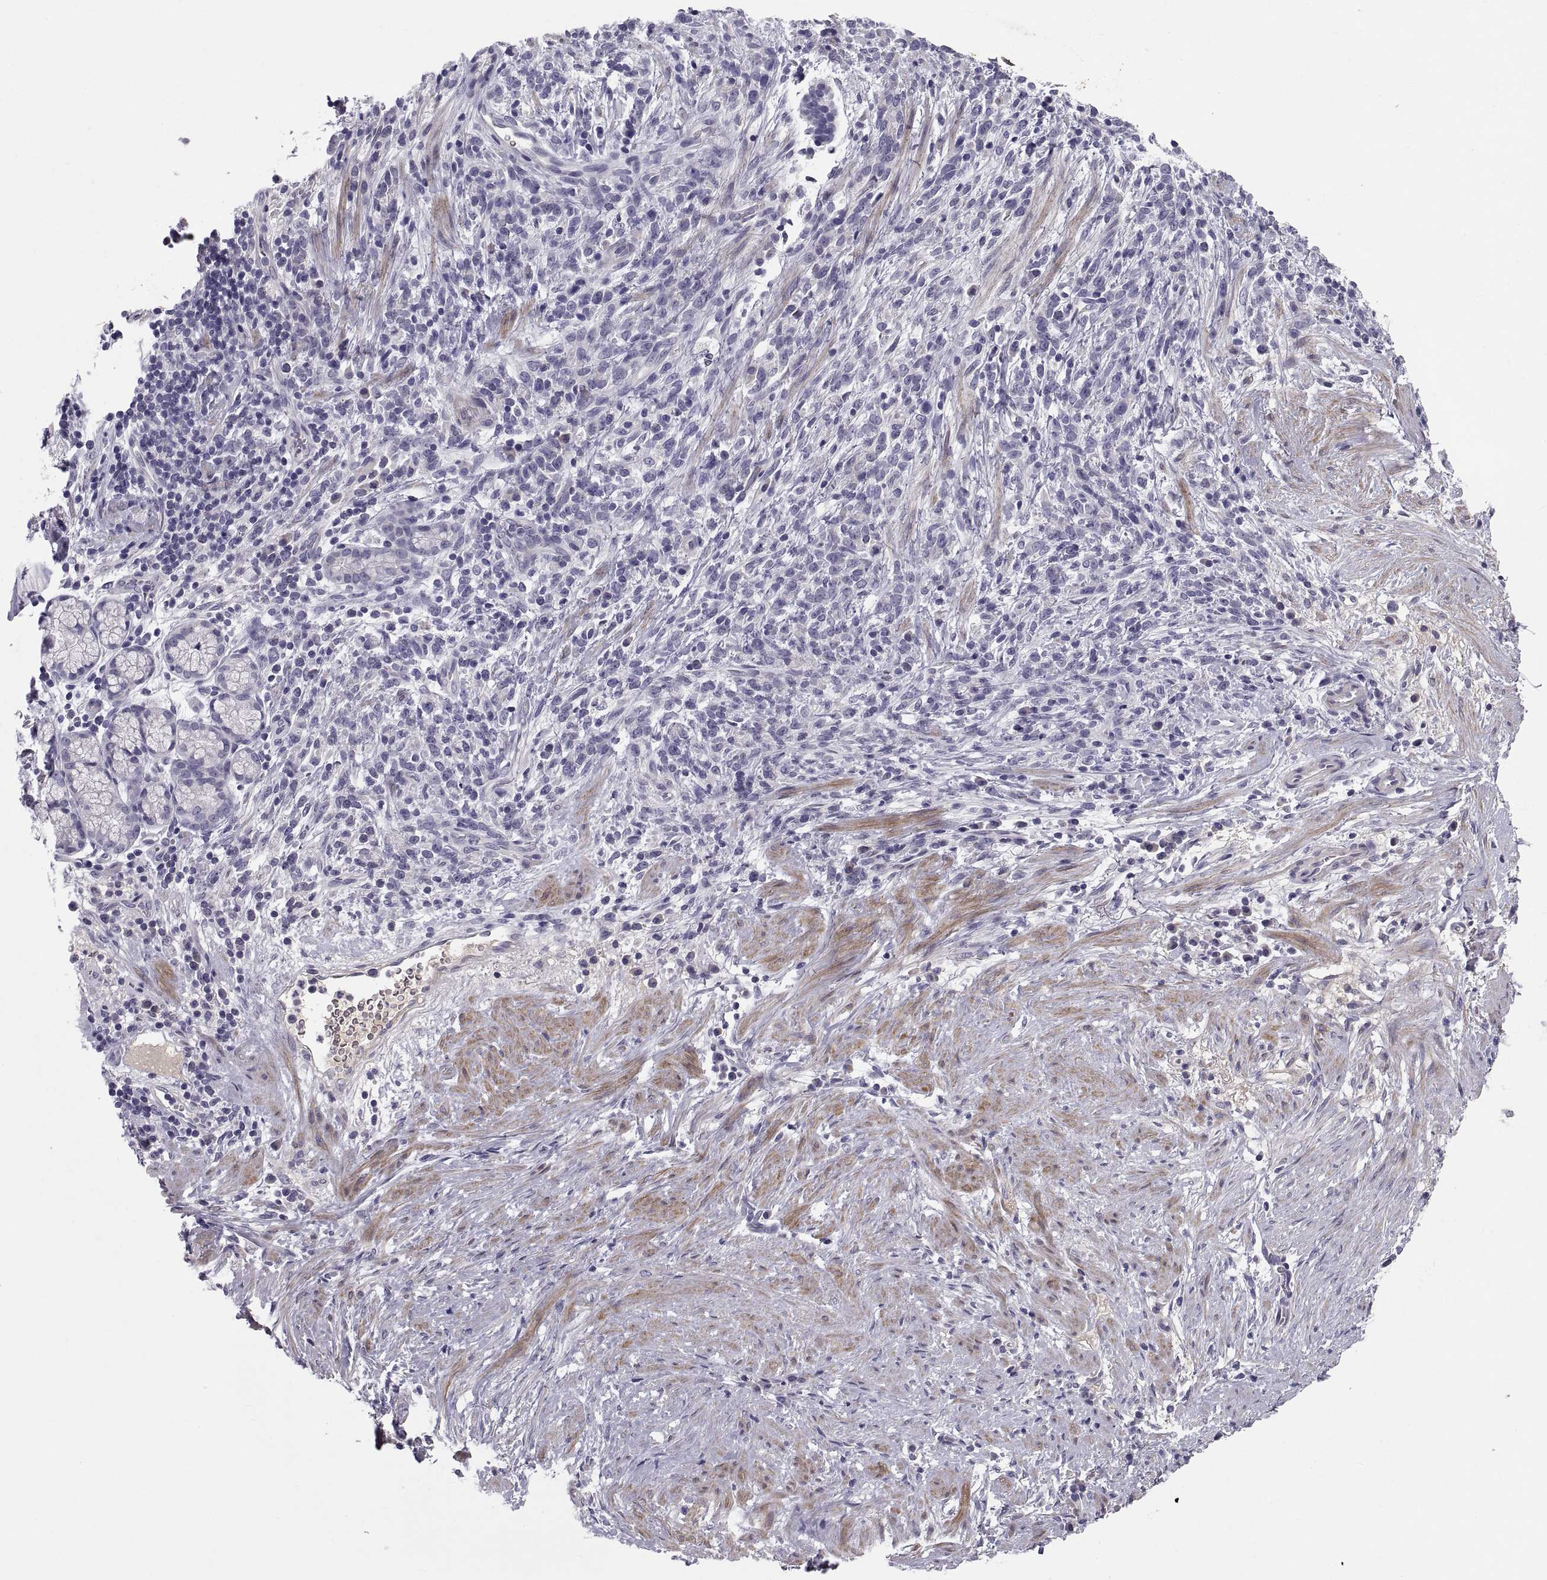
{"staining": {"intensity": "negative", "quantity": "none", "location": "none"}, "tissue": "stomach cancer", "cell_type": "Tumor cells", "image_type": "cancer", "snomed": [{"axis": "morphology", "description": "Adenocarcinoma, NOS"}, {"axis": "topography", "description": "Stomach"}], "caption": "A high-resolution histopathology image shows immunohistochemistry (IHC) staining of adenocarcinoma (stomach), which displays no significant positivity in tumor cells.", "gene": "PDZRN4", "patient": {"sex": "female", "age": 57}}